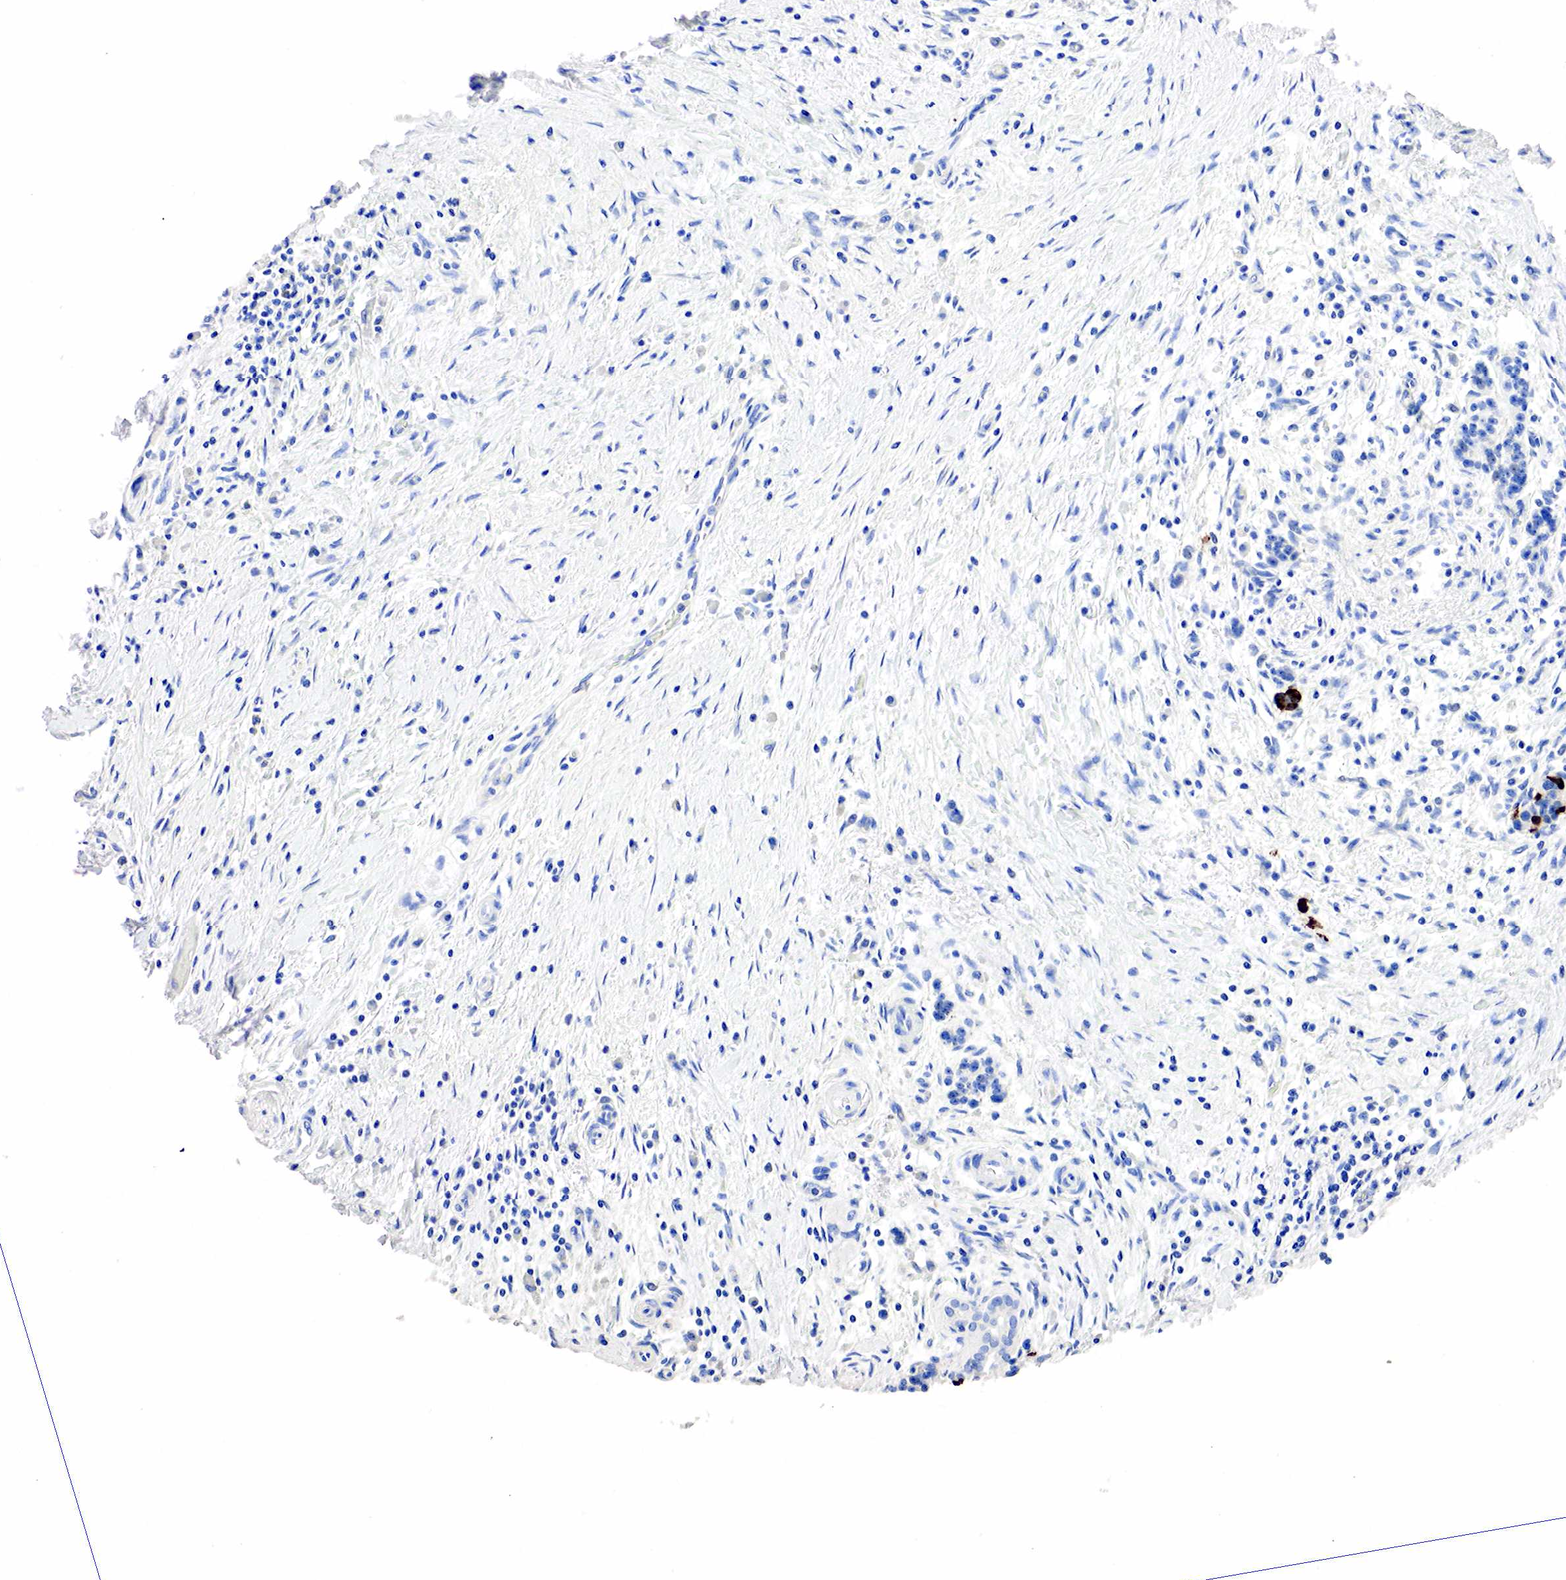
{"staining": {"intensity": "negative", "quantity": "none", "location": "none"}, "tissue": "pancreas", "cell_type": "Exocrine glandular cells", "image_type": "normal", "snomed": [{"axis": "morphology", "description": "Normal tissue, NOS"}, {"axis": "topography", "description": "Pancreas"}], "caption": "IHC micrograph of unremarkable pancreas stained for a protein (brown), which displays no expression in exocrine glandular cells. The staining is performed using DAB (3,3'-diaminobenzidine) brown chromogen with nuclei counter-stained in using hematoxylin.", "gene": "SST", "patient": {"sex": "male", "age": 73}}